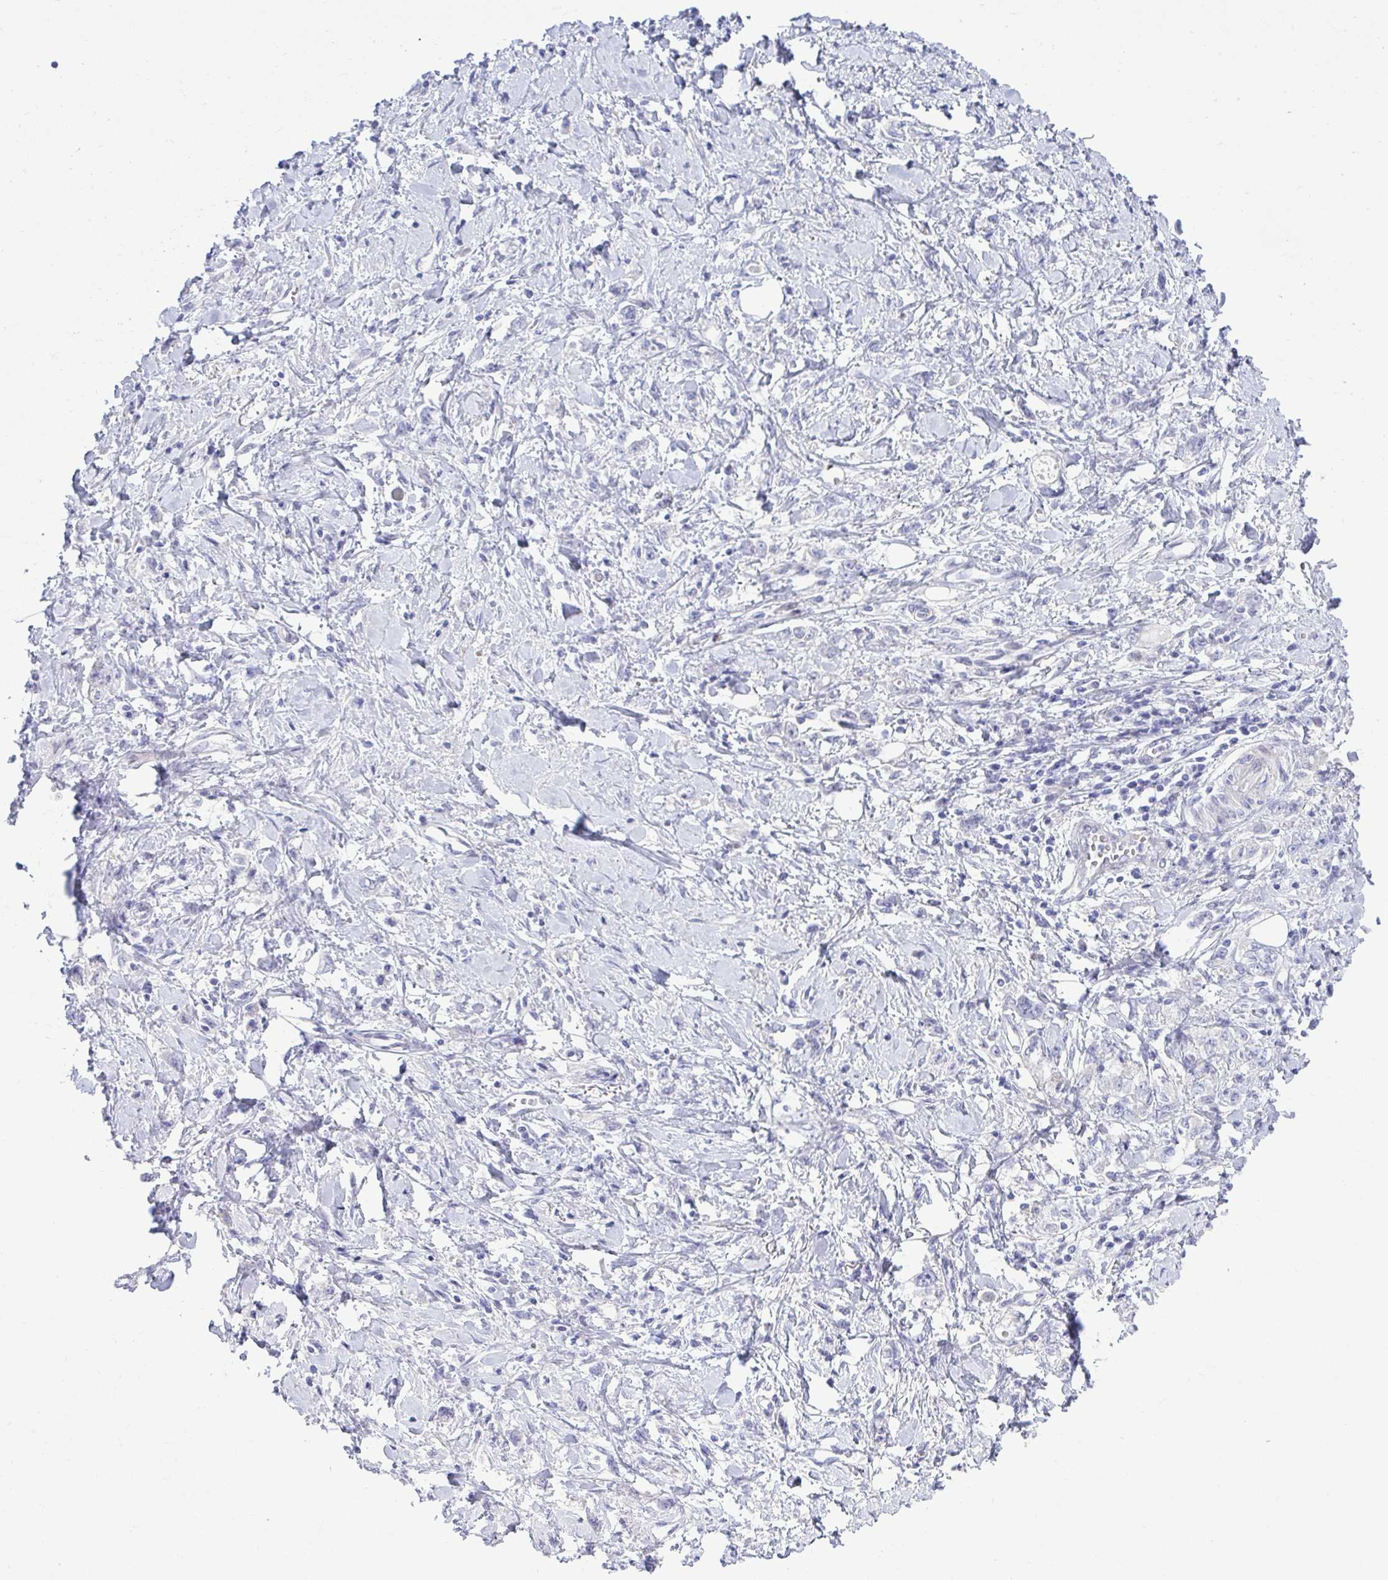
{"staining": {"intensity": "negative", "quantity": "none", "location": "none"}, "tissue": "stomach cancer", "cell_type": "Tumor cells", "image_type": "cancer", "snomed": [{"axis": "morphology", "description": "Adenocarcinoma, NOS"}, {"axis": "topography", "description": "Stomach"}], "caption": "This is an immunohistochemistry histopathology image of stomach cancer. There is no positivity in tumor cells.", "gene": "MED9", "patient": {"sex": "female", "age": 76}}